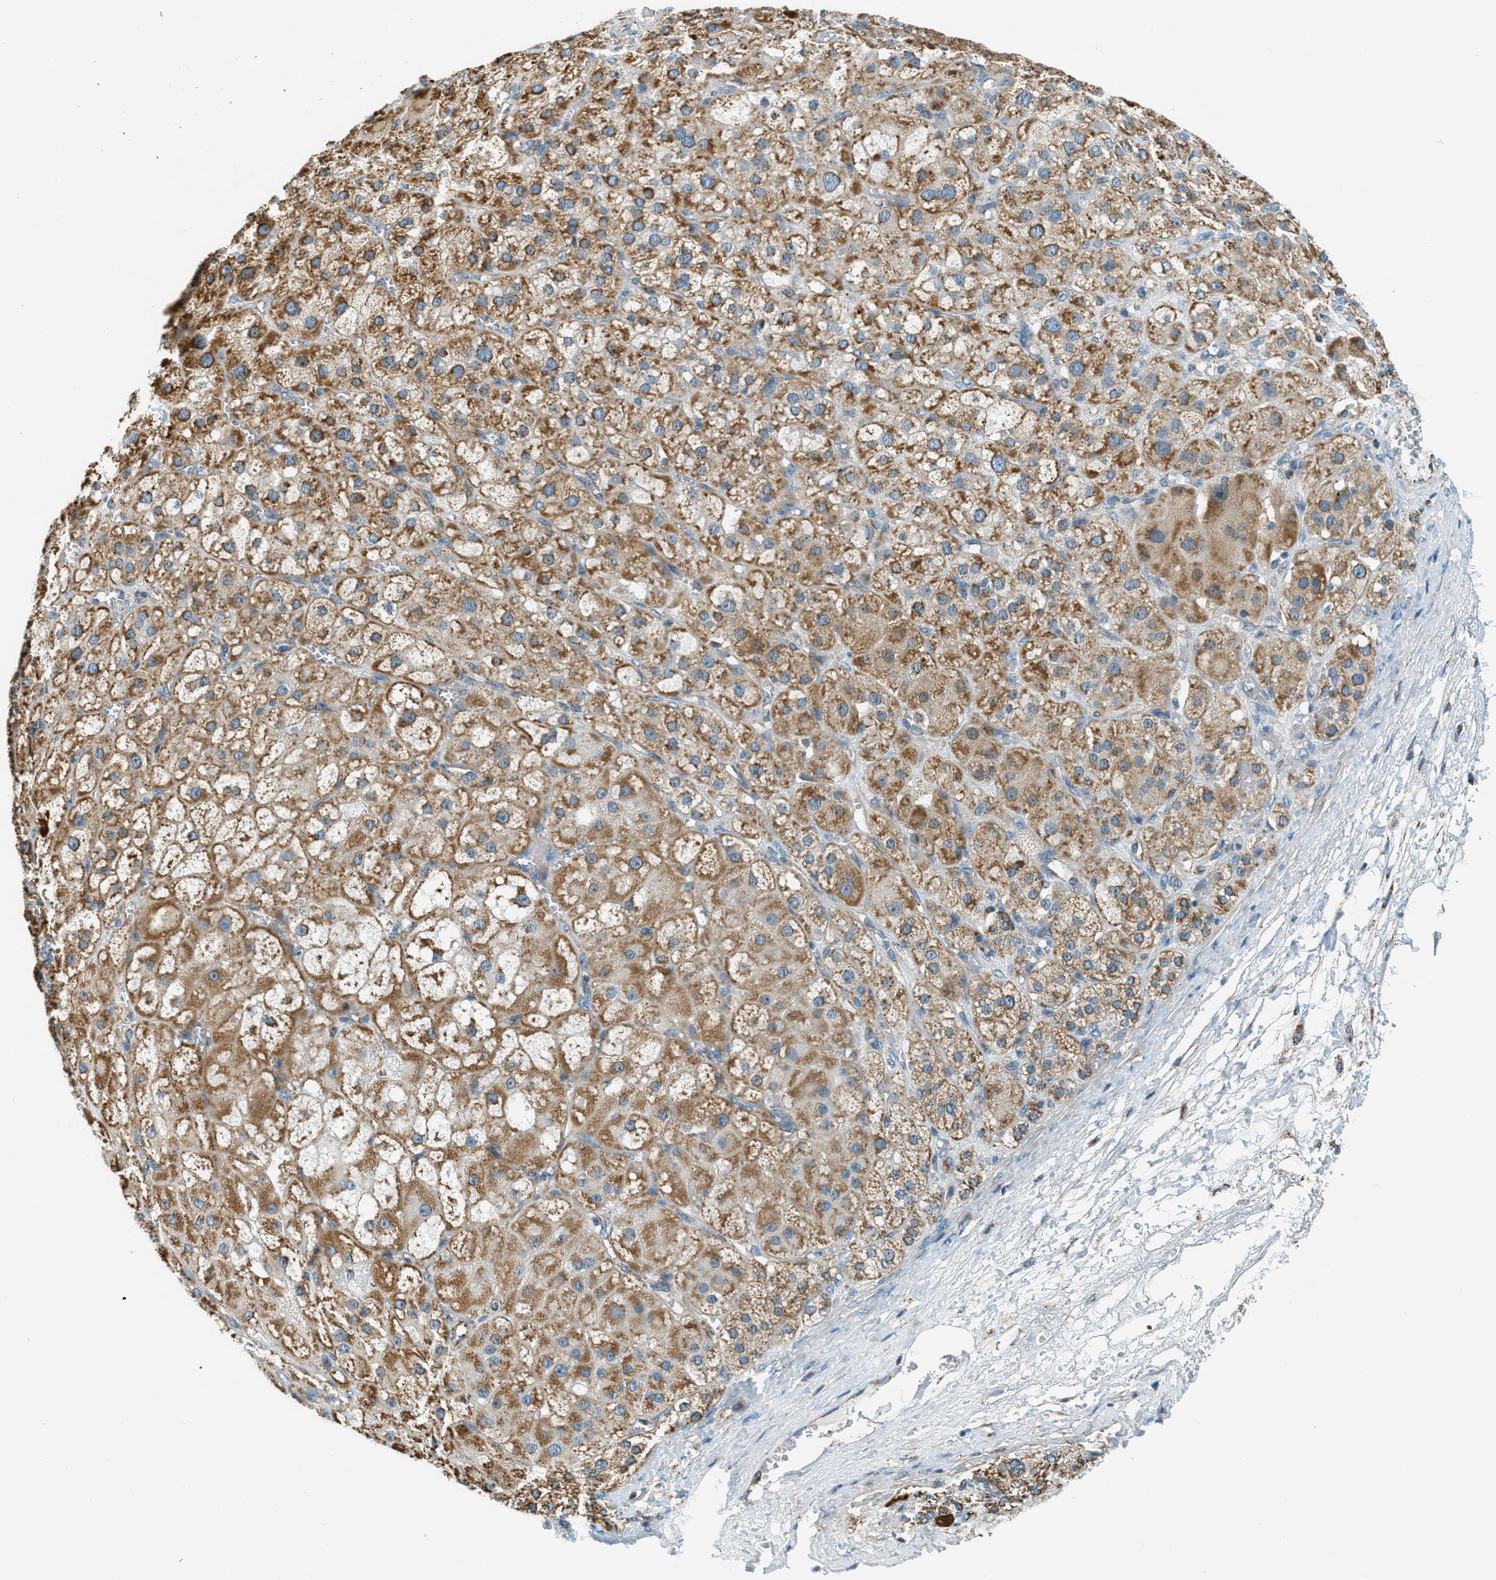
{"staining": {"intensity": "moderate", "quantity": ">75%", "location": "cytoplasmic/membranous"}, "tissue": "adrenal gland", "cell_type": "Glandular cells", "image_type": "normal", "snomed": [{"axis": "morphology", "description": "Normal tissue, NOS"}, {"axis": "topography", "description": "Adrenal gland"}], "caption": "Immunohistochemistry (IHC) histopathology image of normal adrenal gland: human adrenal gland stained using immunohistochemistry (IHC) reveals medium levels of moderate protein expression localized specifically in the cytoplasmic/membranous of glandular cells, appearing as a cytoplasmic/membranous brown color.", "gene": "CHST15", "patient": {"sex": "female", "age": 47}}